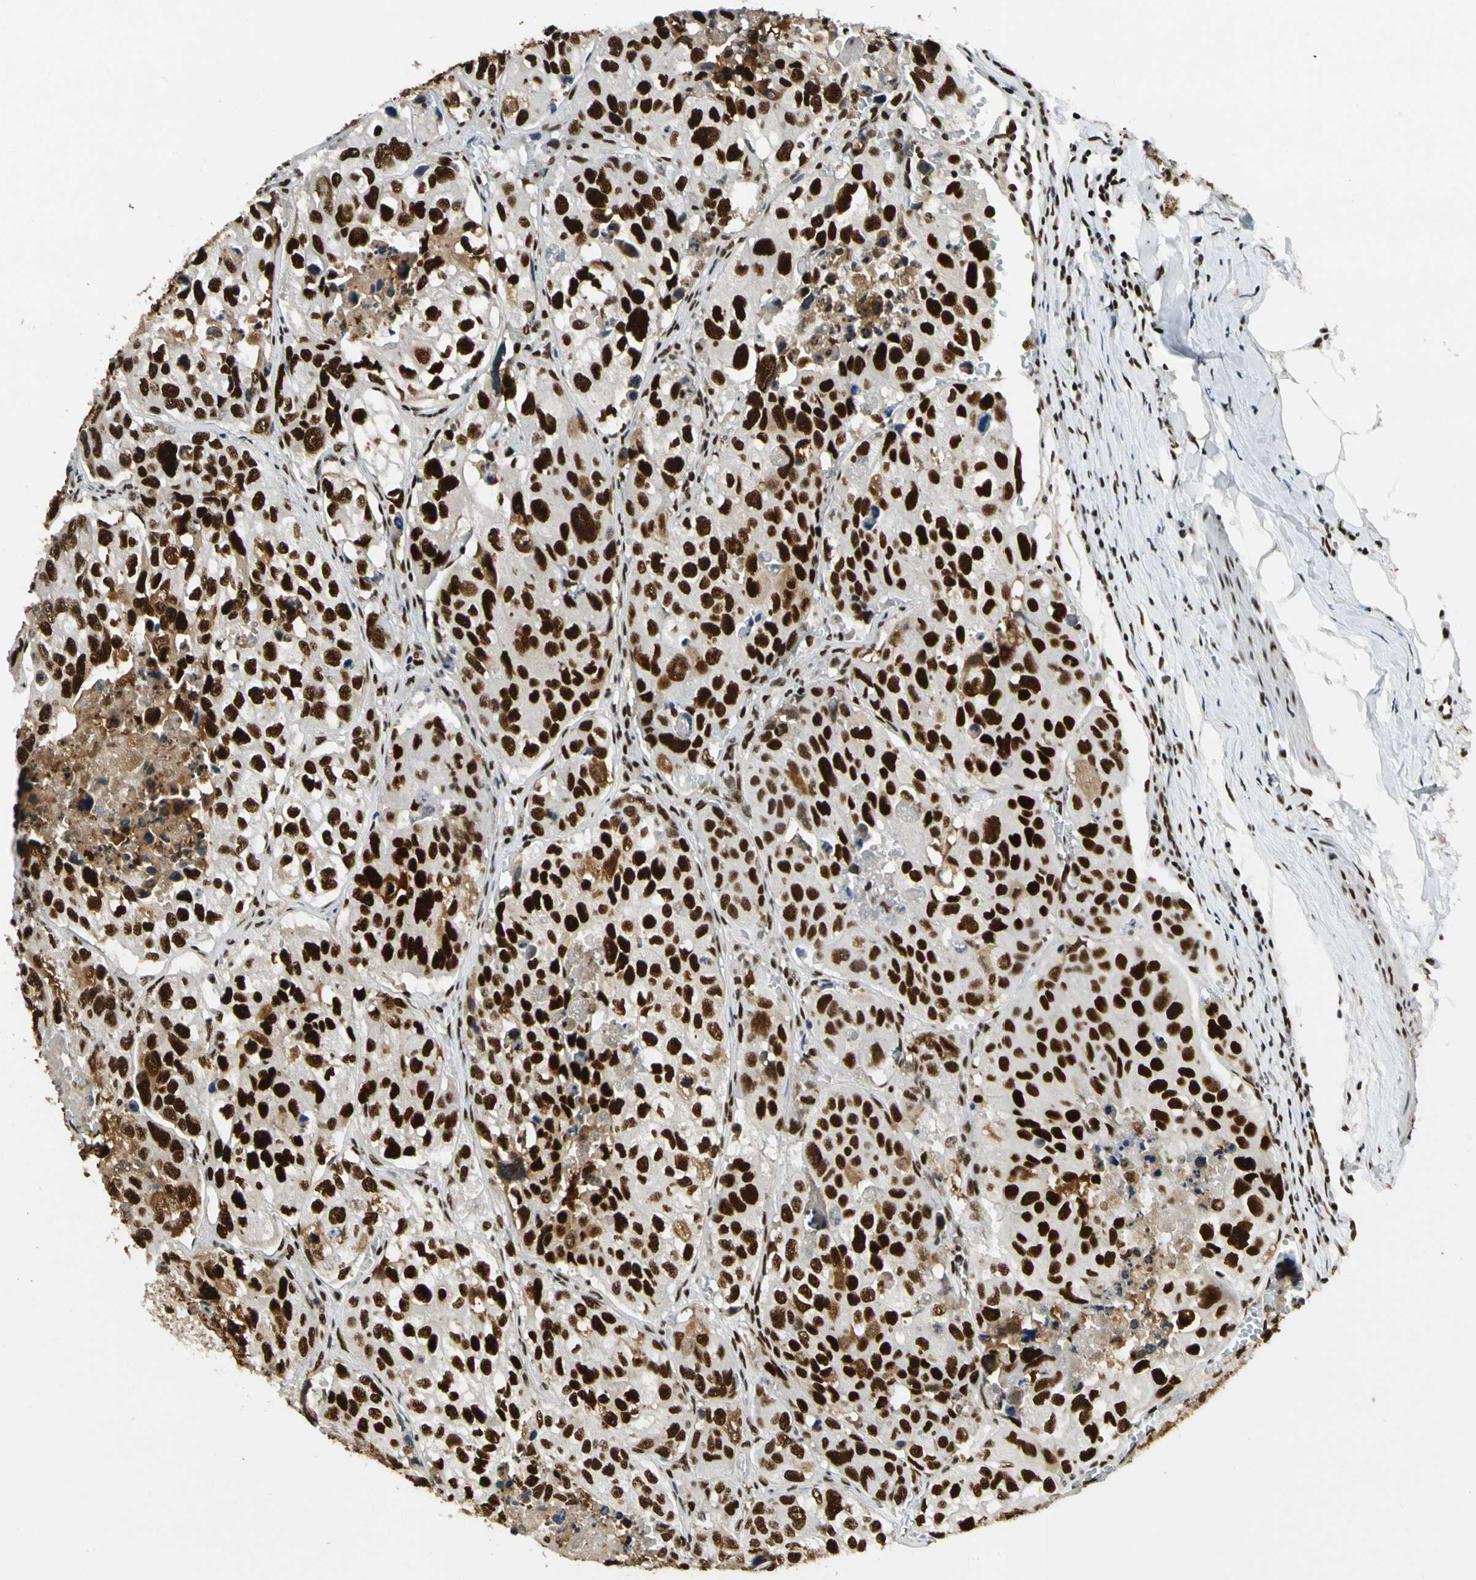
{"staining": {"intensity": "strong", "quantity": ">75%", "location": "cytoplasmic/membranous,nuclear"}, "tissue": "urothelial cancer", "cell_type": "Tumor cells", "image_type": "cancer", "snomed": [{"axis": "morphology", "description": "Urothelial carcinoma, High grade"}, {"axis": "topography", "description": "Lymph node"}, {"axis": "topography", "description": "Urinary bladder"}], "caption": "Strong cytoplasmic/membranous and nuclear expression is present in approximately >75% of tumor cells in urothelial cancer. (IHC, brightfield microscopy, high magnification).", "gene": "CDK12", "patient": {"sex": "male", "age": 51}}